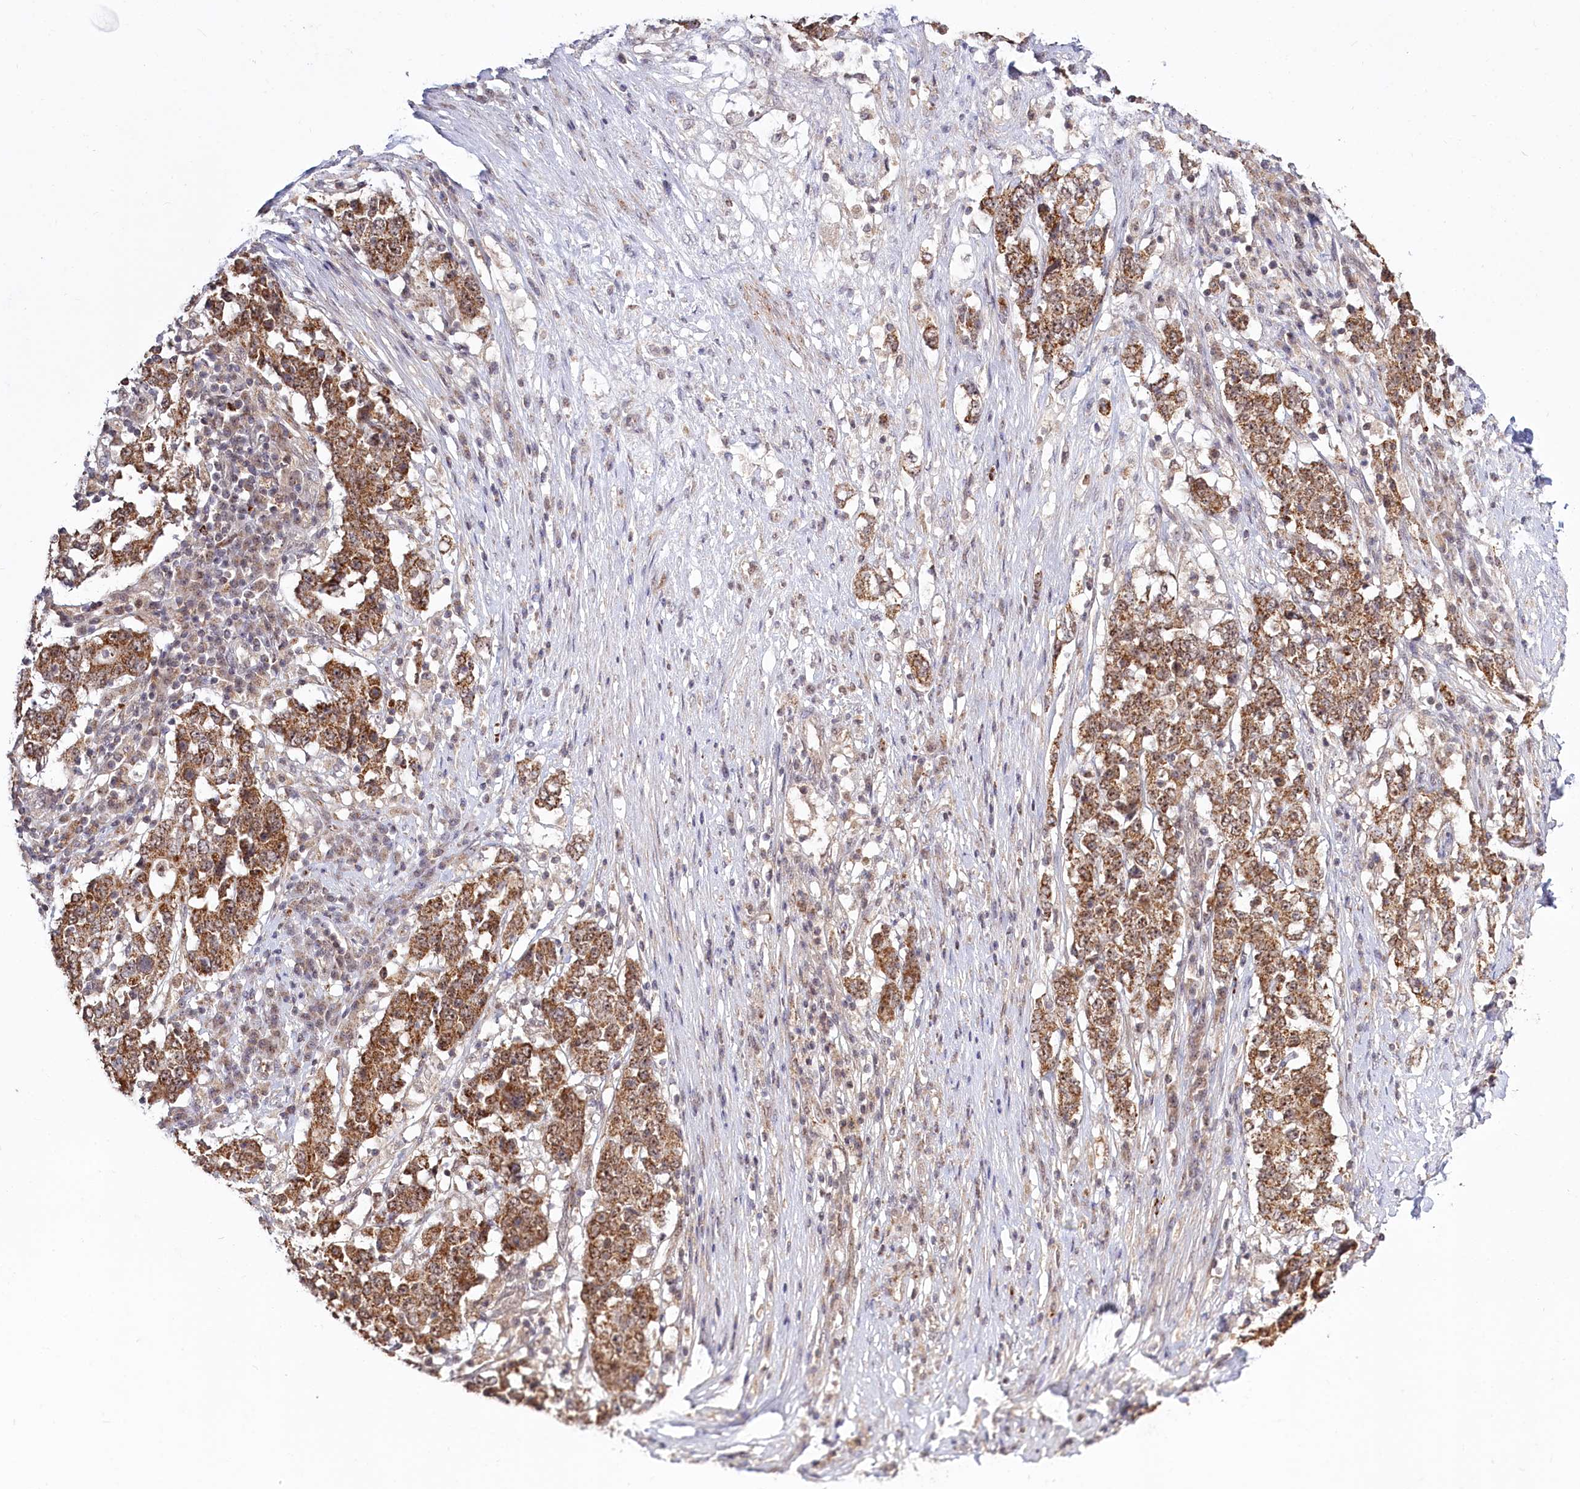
{"staining": {"intensity": "moderate", "quantity": ">75%", "location": "cytoplasmic/membranous"}, "tissue": "stomach cancer", "cell_type": "Tumor cells", "image_type": "cancer", "snomed": [{"axis": "morphology", "description": "Adenocarcinoma, NOS"}, {"axis": "topography", "description": "Stomach"}], "caption": "Immunohistochemistry (IHC) of human stomach cancer shows medium levels of moderate cytoplasmic/membranous positivity in approximately >75% of tumor cells.", "gene": "RTN4IP1", "patient": {"sex": "male", "age": 59}}